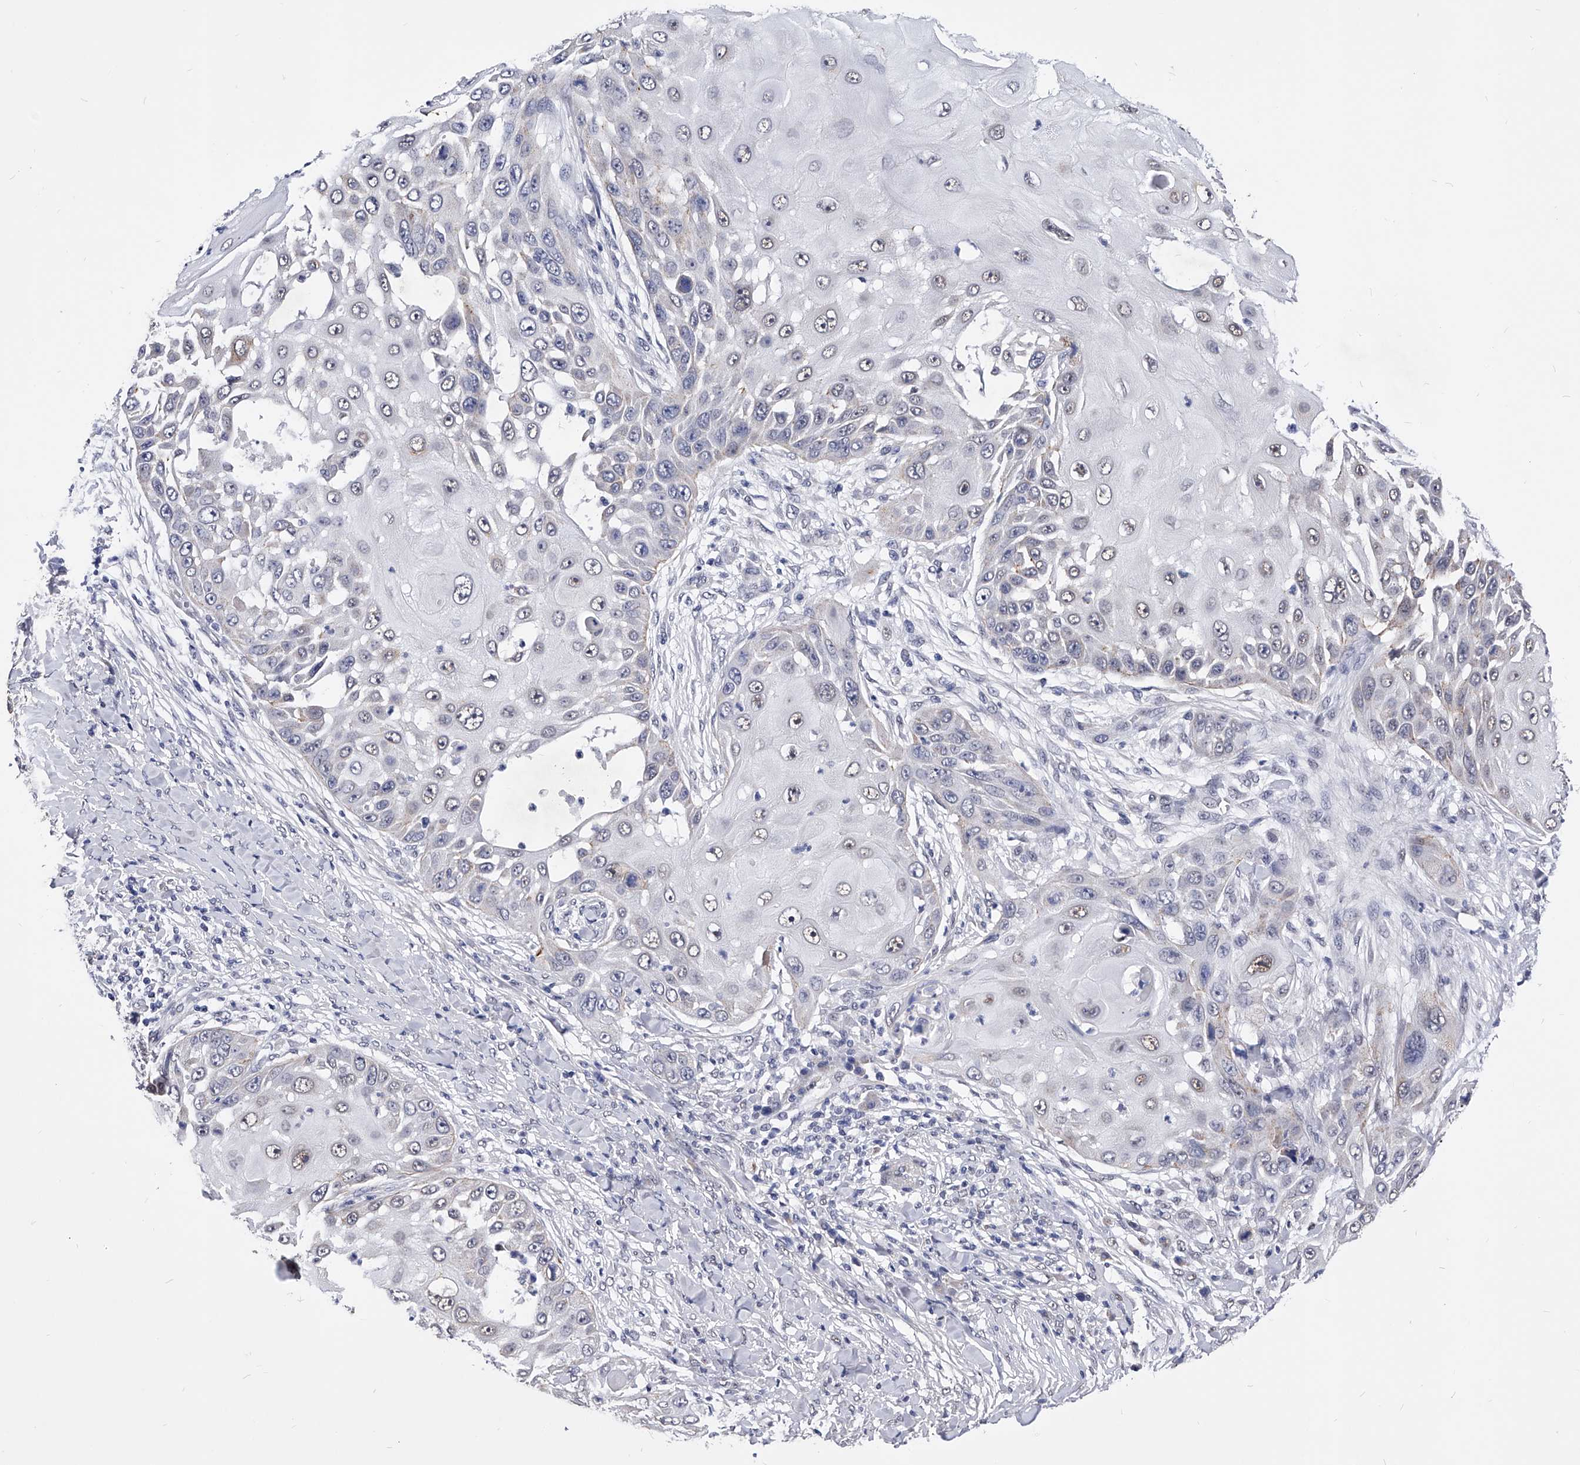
{"staining": {"intensity": "negative", "quantity": "none", "location": "none"}, "tissue": "skin cancer", "cell_type": "Tumor cells", "image_type": "cancer", "snomed": [{"axis": "morphology", "description": "Squamous cell carcinoma, NOS"}, {"axis": "topography", "description": "Skin"}], "caption": "This is an immunohistochemistry histopathology image of skin squamous cell carcinoma. There is no staining in tumor cells.", "gene": "ZNF529", "patient": {"sex": "female", "age": 44}}